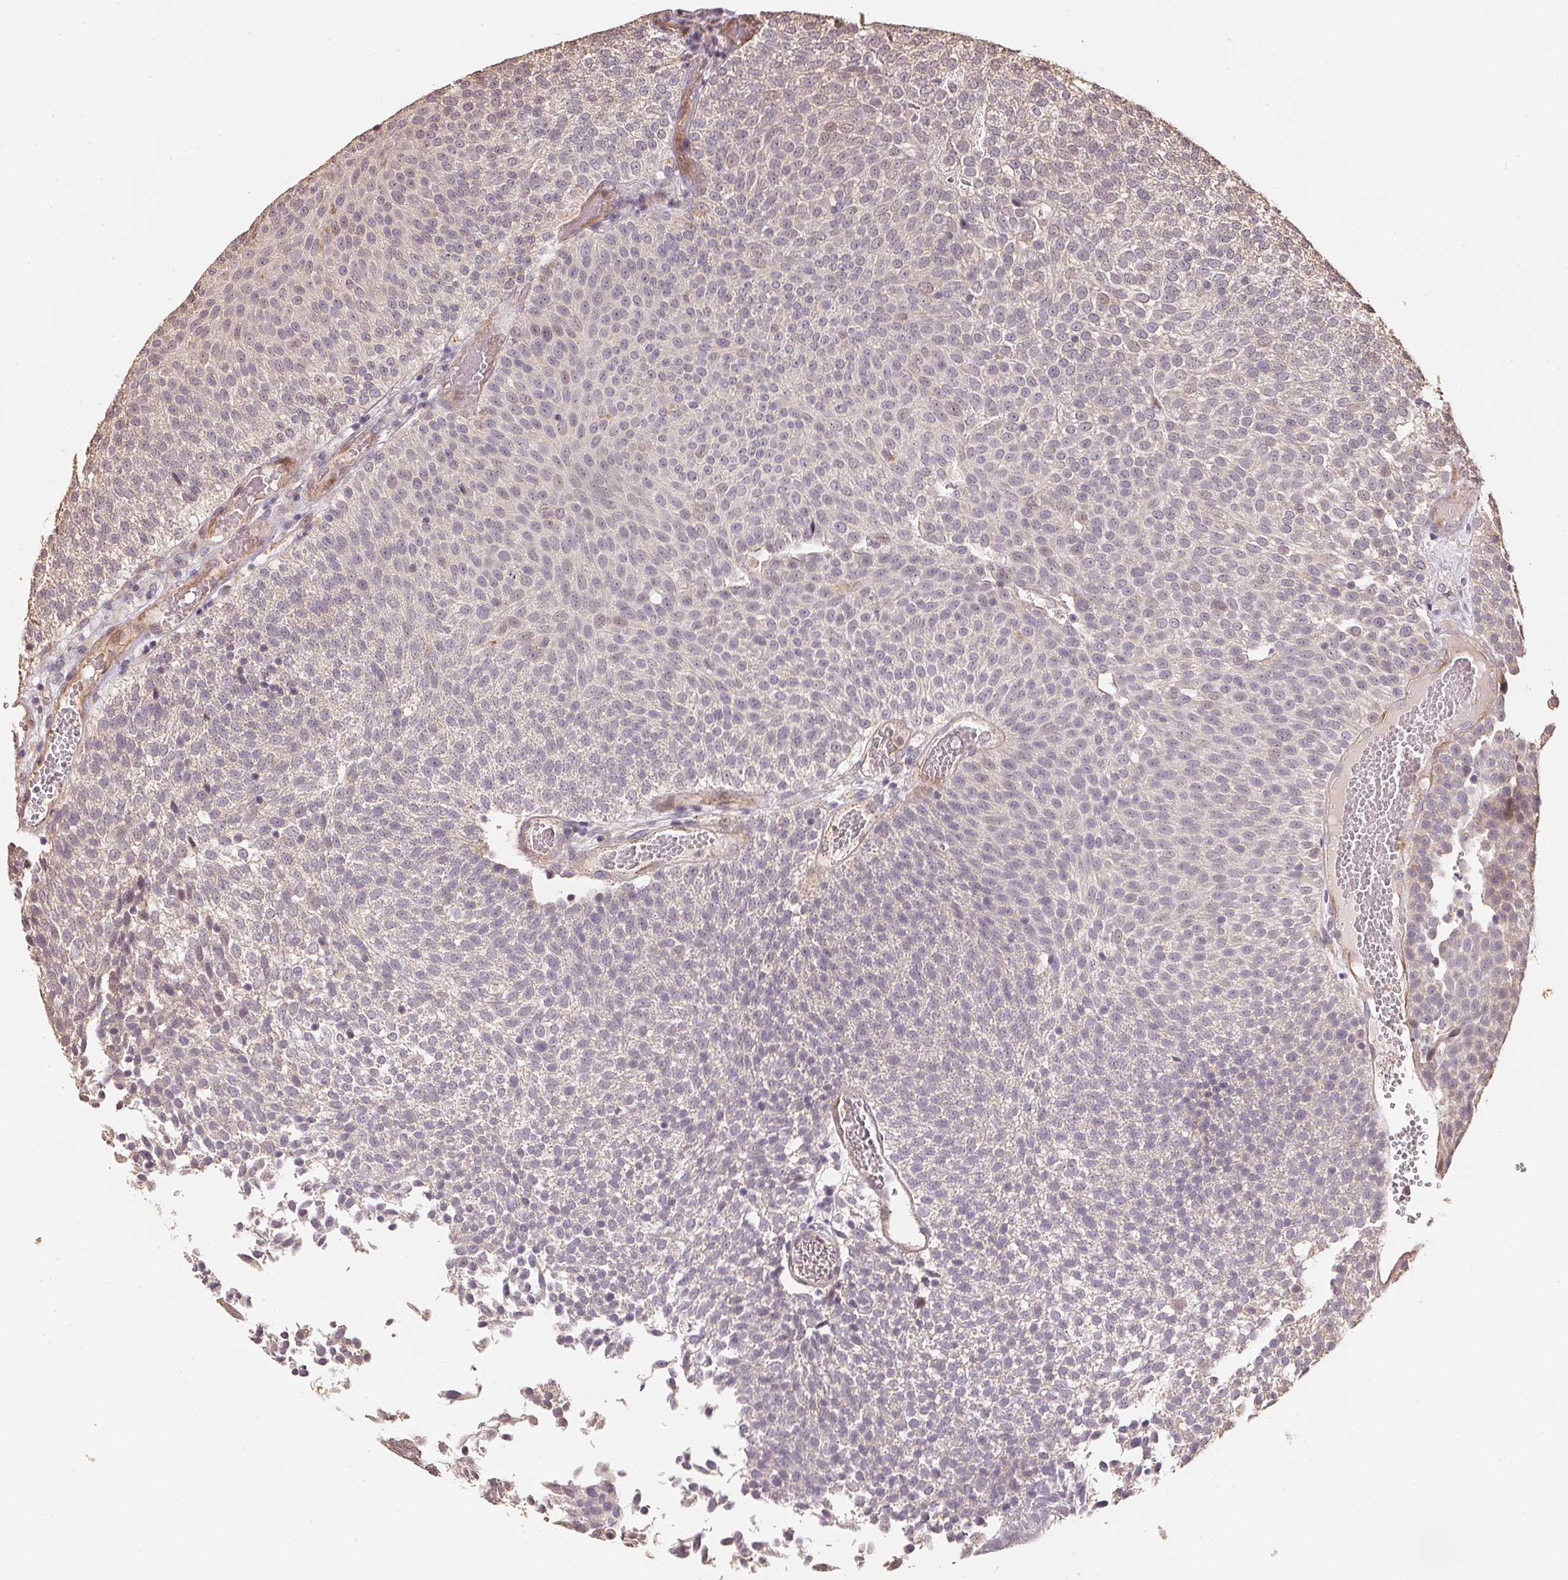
{"staining": {"intensity": "negative", "quantity": "none", "location": "none"}, "tissue": "urothelial cancer", "cell_type": "Tumor cells", "image_type": "cancer", "snomed": [{"axis": "morphology", "description": "Urothelial carcinoma, Low grade"}, {"axis": "topography", "description": "Urinary bladder"}], "caption": "This is an IHC photomicrograph of human urothelial cancer. There is no positivity in tumor cells.", "gene": "TMEM222", "patient": {"sex": "female", "age": 79}}